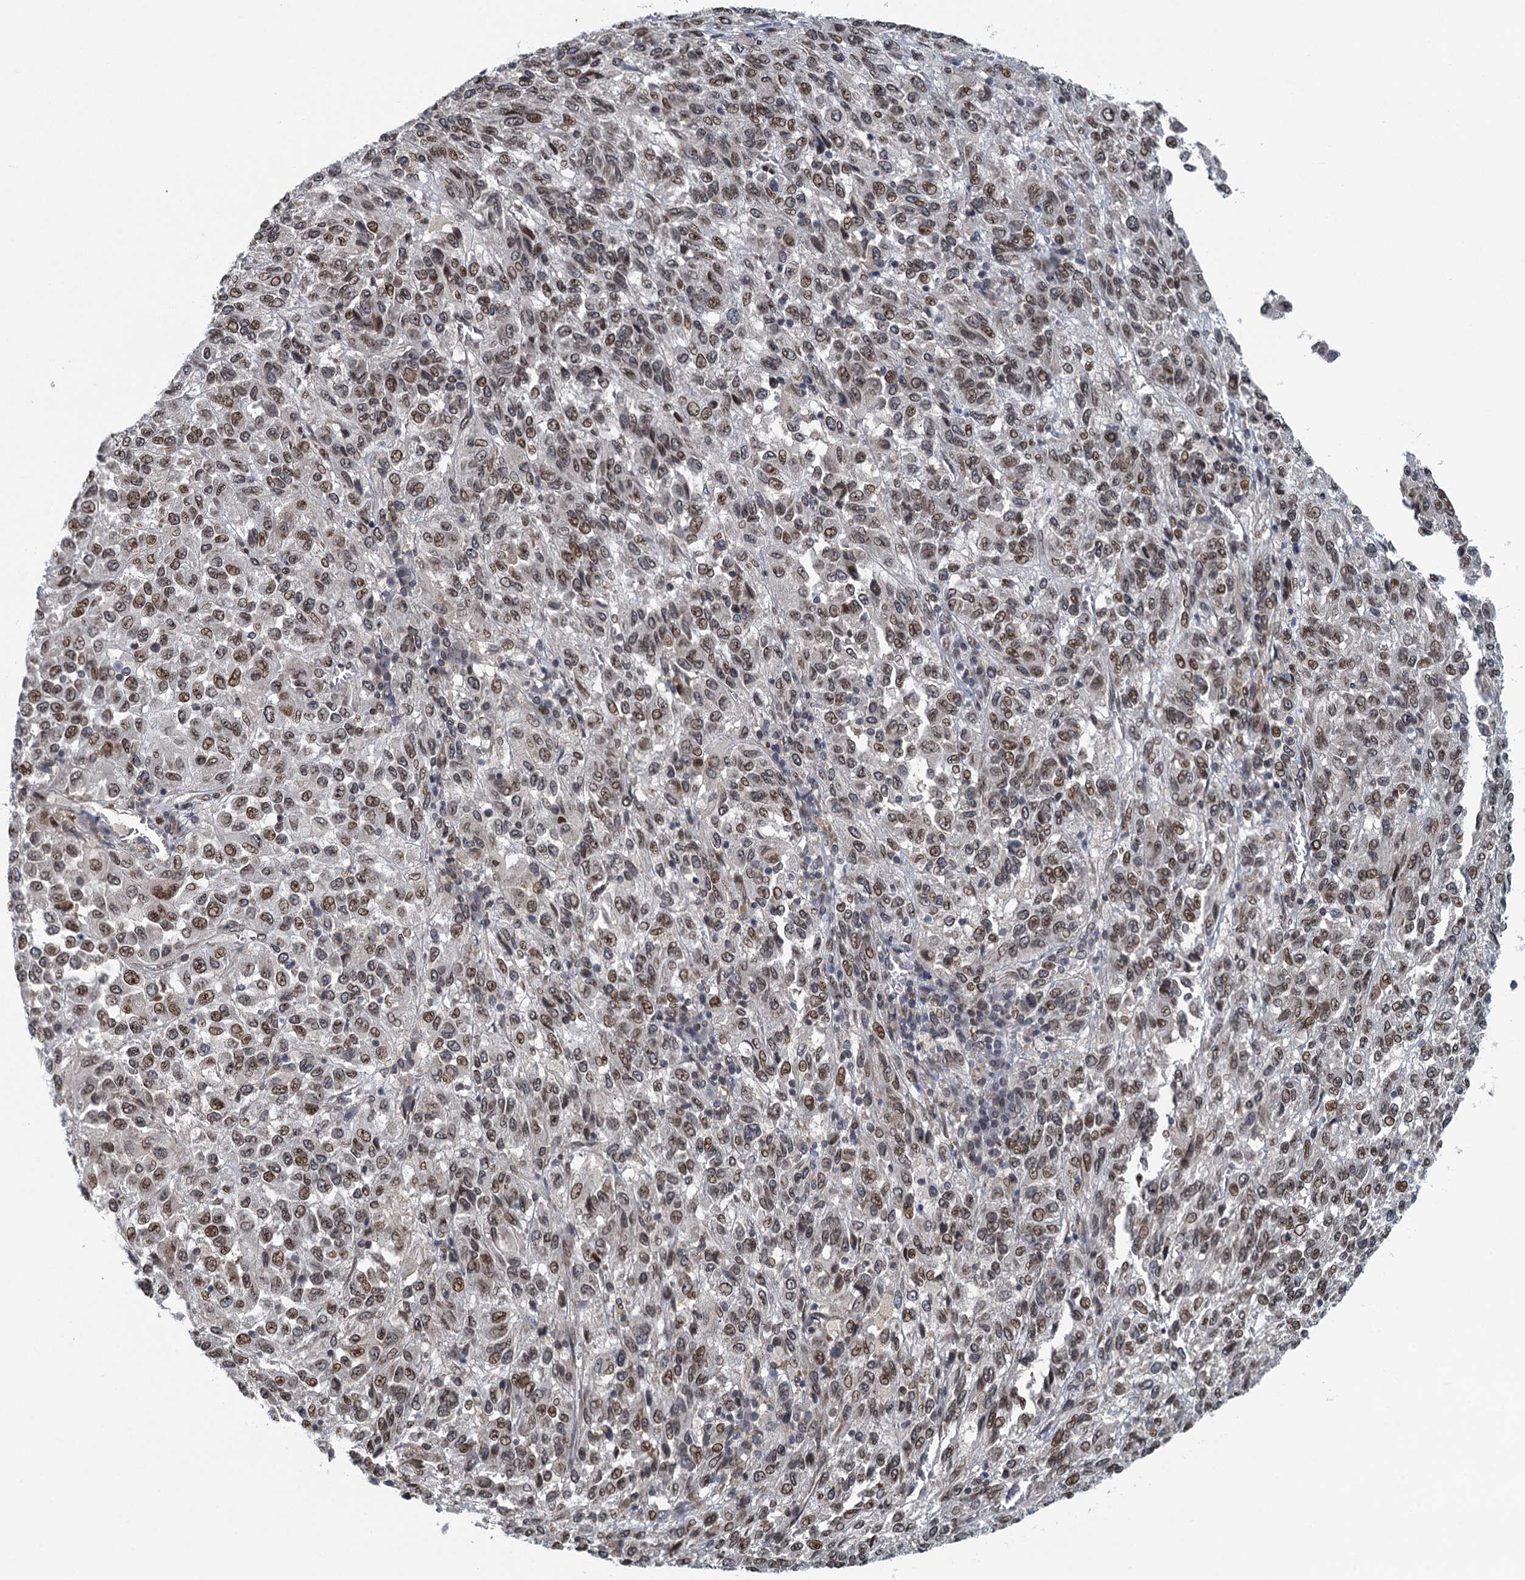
{"staining": {"intensity": "weak", "quantity": ">75%", "location": "cytoplasmic/membranous,nuclear"}, "tissue": "melanoma", "cell_type": "Tumor cells", "image_type": "cancer", "snomed": [{"axis": "morphology", "description": "Malignant melanoma, Metastatic site"}, {"axis": "topography", "description": "Lung"}], "caption": "DAB (3,3'-diaminobenzidine) immunohistochemical staining of human malignant melanoma (metastatic site) exhibits weak cytoplasmic/membranous and nuclear protein staining in approximately >75% of tumor cells. Using DAB (3,3'-diaminobenzidine) (brown) and hematoxylin (blue) stains, captured at high magnification using brightfield microscopy.", "gene": "CCDC34", "patient": {"sex": "male", "age": 64}}